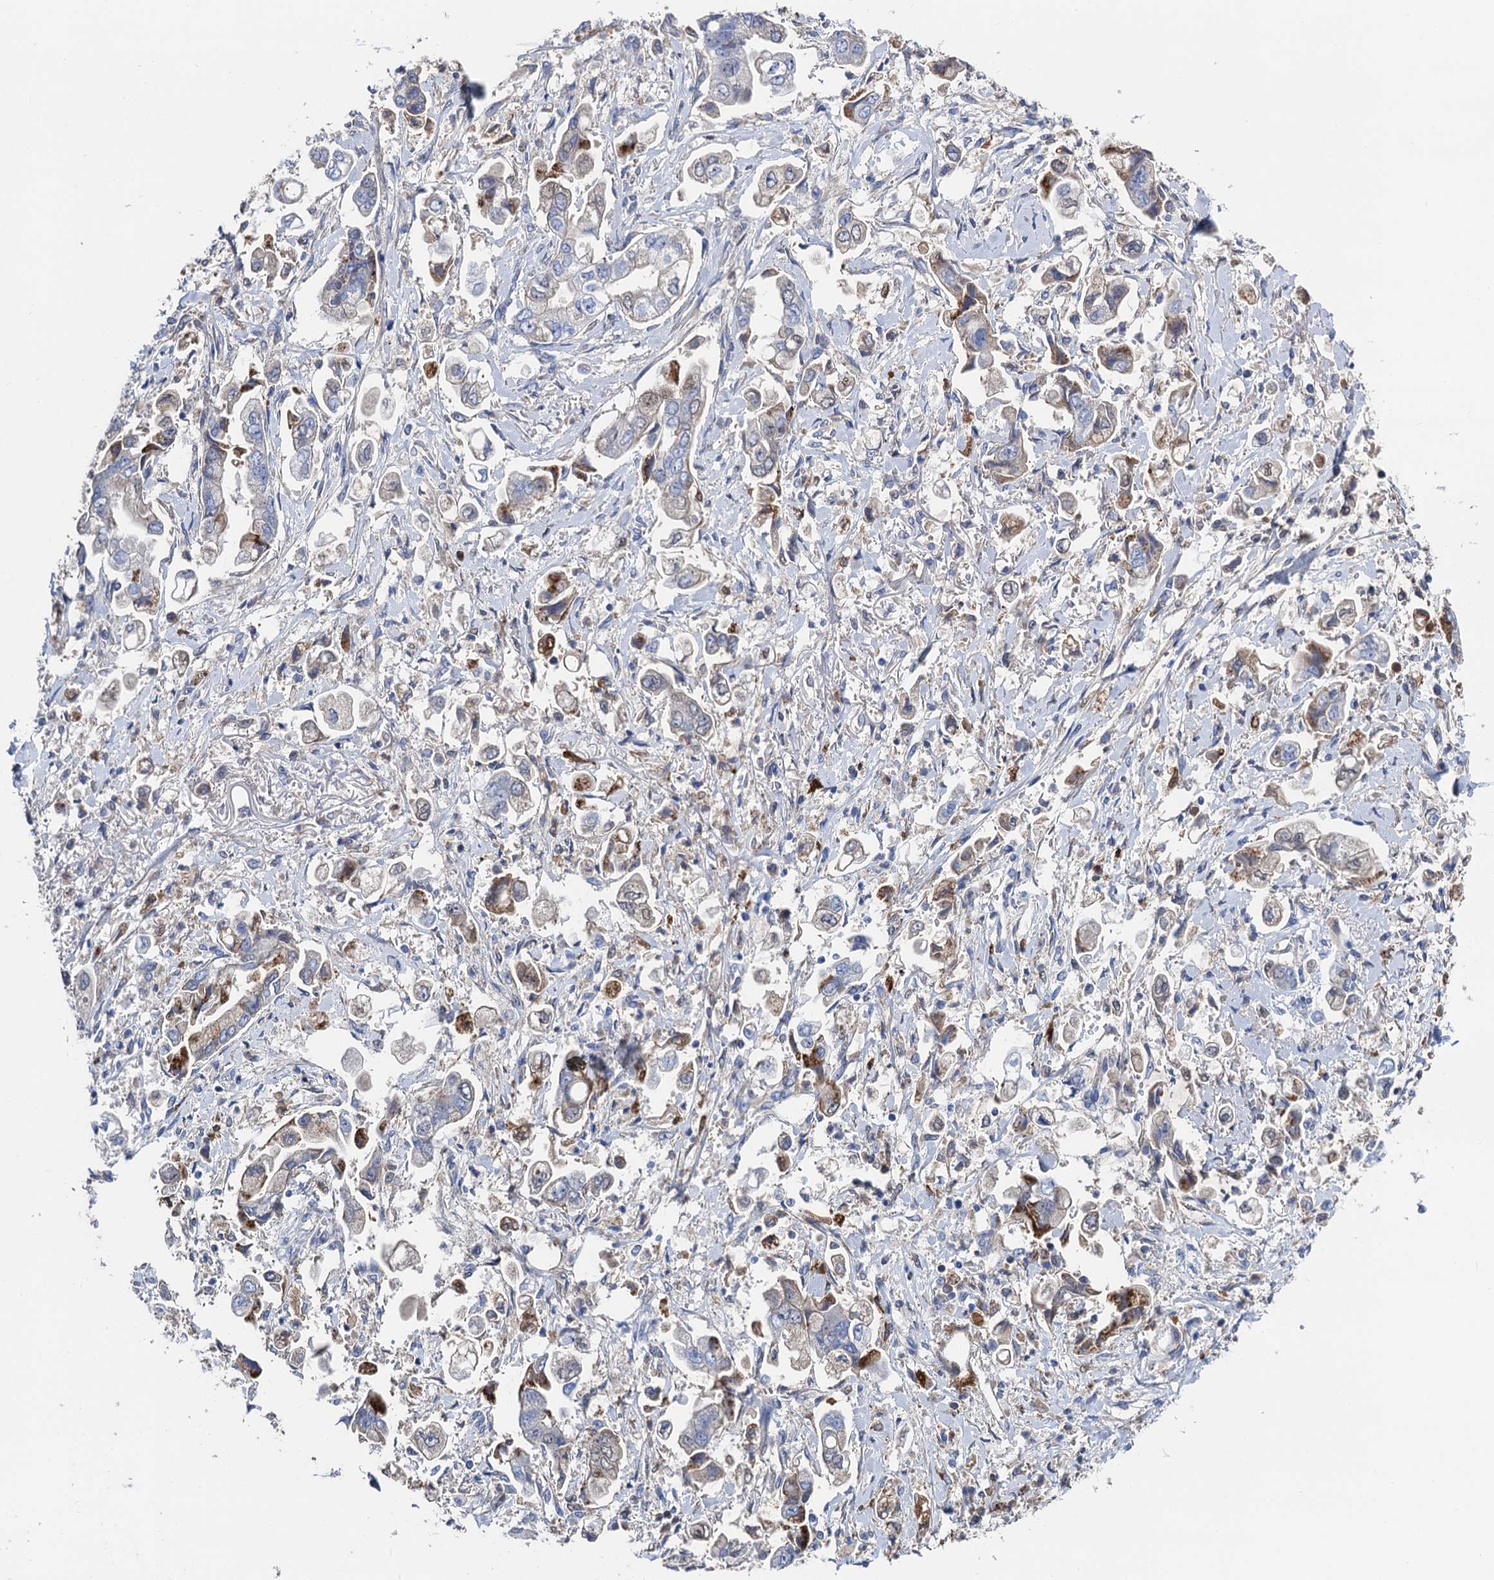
{"staining": {"intensity": "moderate", "quantity": "<25%", "location": "cytoplasmic/membranous"}, "tissue": "stomach cancer", "cell_type": "Tumor cells", "image_type": "cancer", "snomed": [{"axis": "morphology", "description": "Adenocarcinoma, NOS"}, {"axis": "topography", "description": "Stomach"}], "caption": "Protein staining of stomach adenocarcinoma tissue reveals moderate cytoplasmic/membranous expression in approximately <25% of tumor cells.", "gene": "FREM3", "patient": {"sex": "male", "age": 62}}